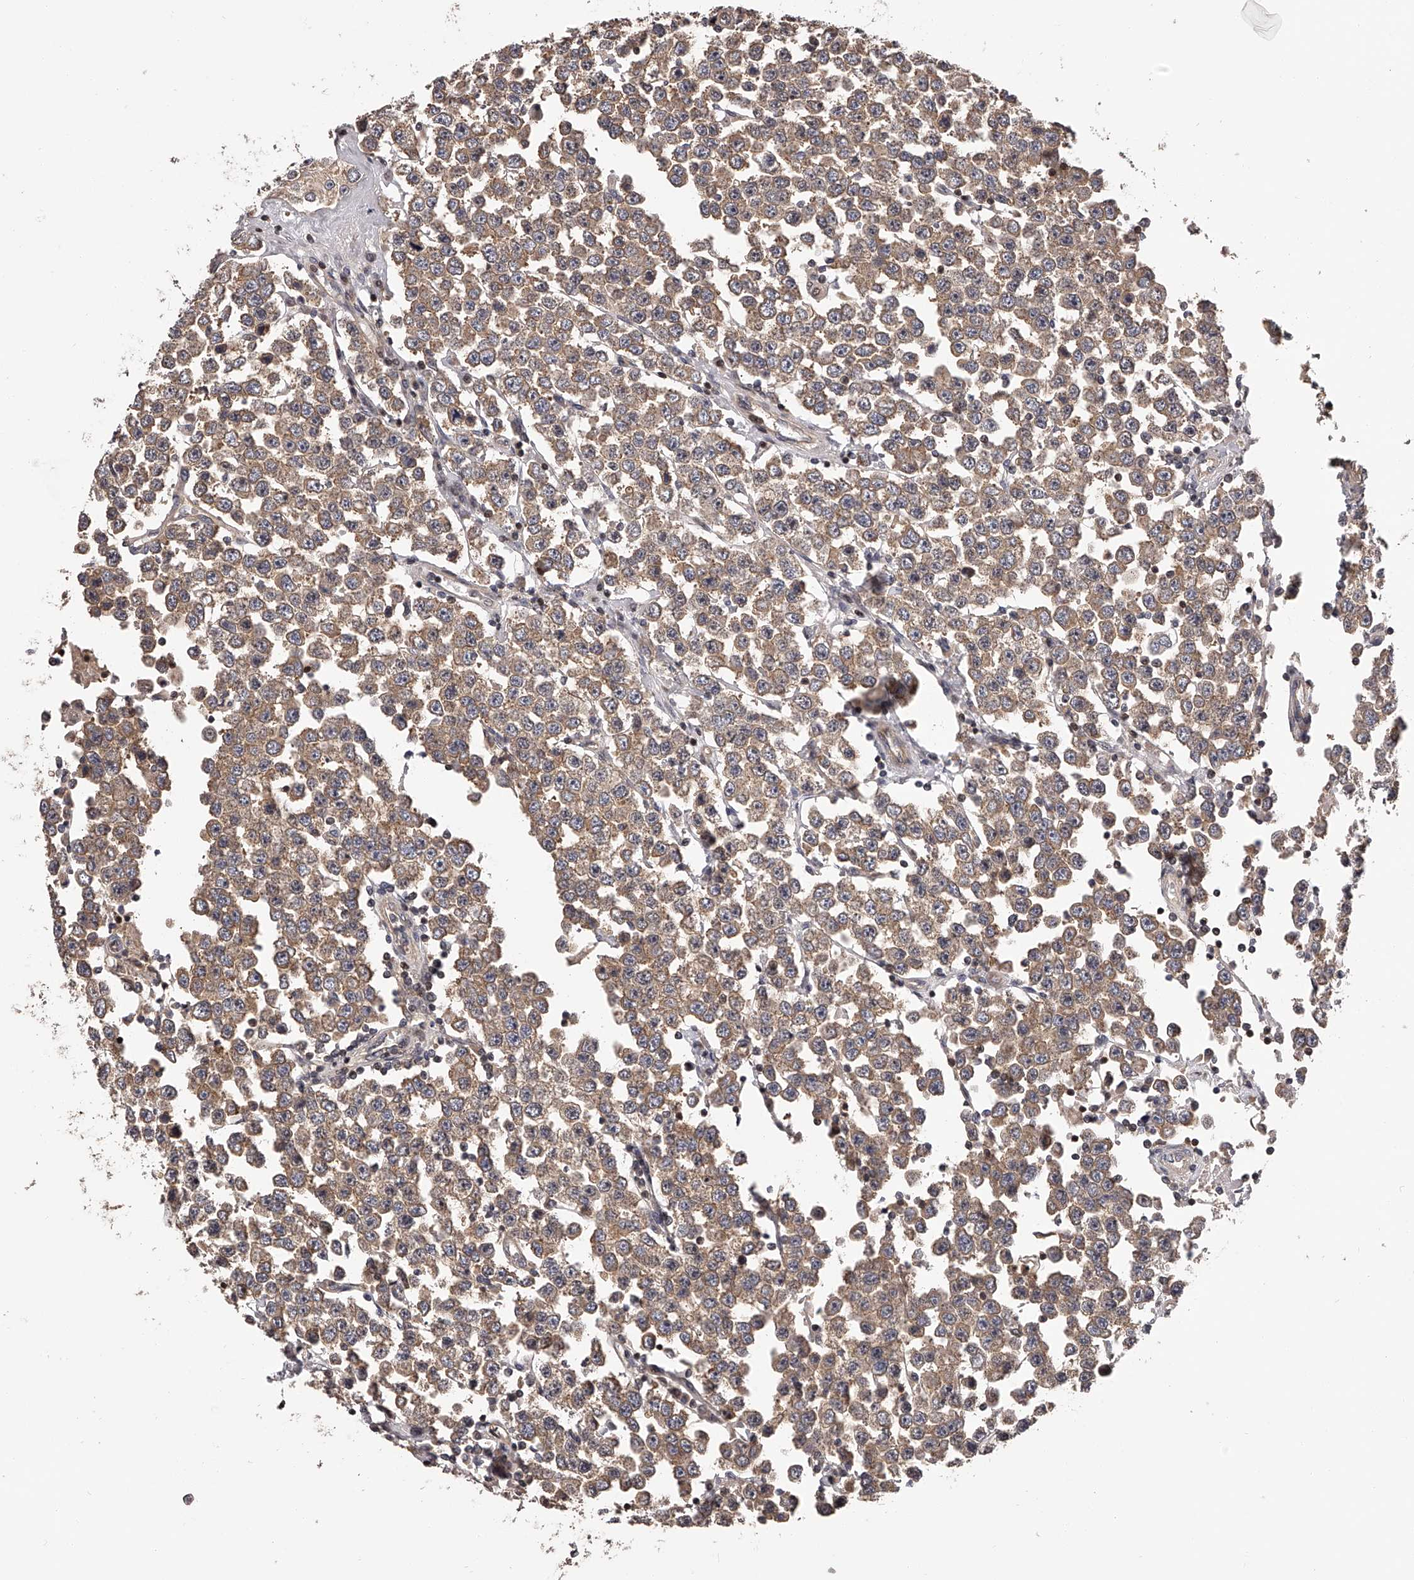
{"staining": {"intensity": "moderate", "quantity": ">75%", "location": "cytoplasmic/membranous"}, "tissue": "testis cancer", "cell_type": "Tumor cells", "image_type": "cancer", "snomed": [{"axis": "morphology", "description": "Seminoma, NOS"}, {"axis": "topography", "description": "Testis"}], "caption": "Protein expression analysis of human testis cancer (seminoma) reveals moderate cytoplasmic/membranous expression in approximately >75% of tumor cells.", "gene": "PFDN2", "patient": {"sex": "male", "age": 28}}